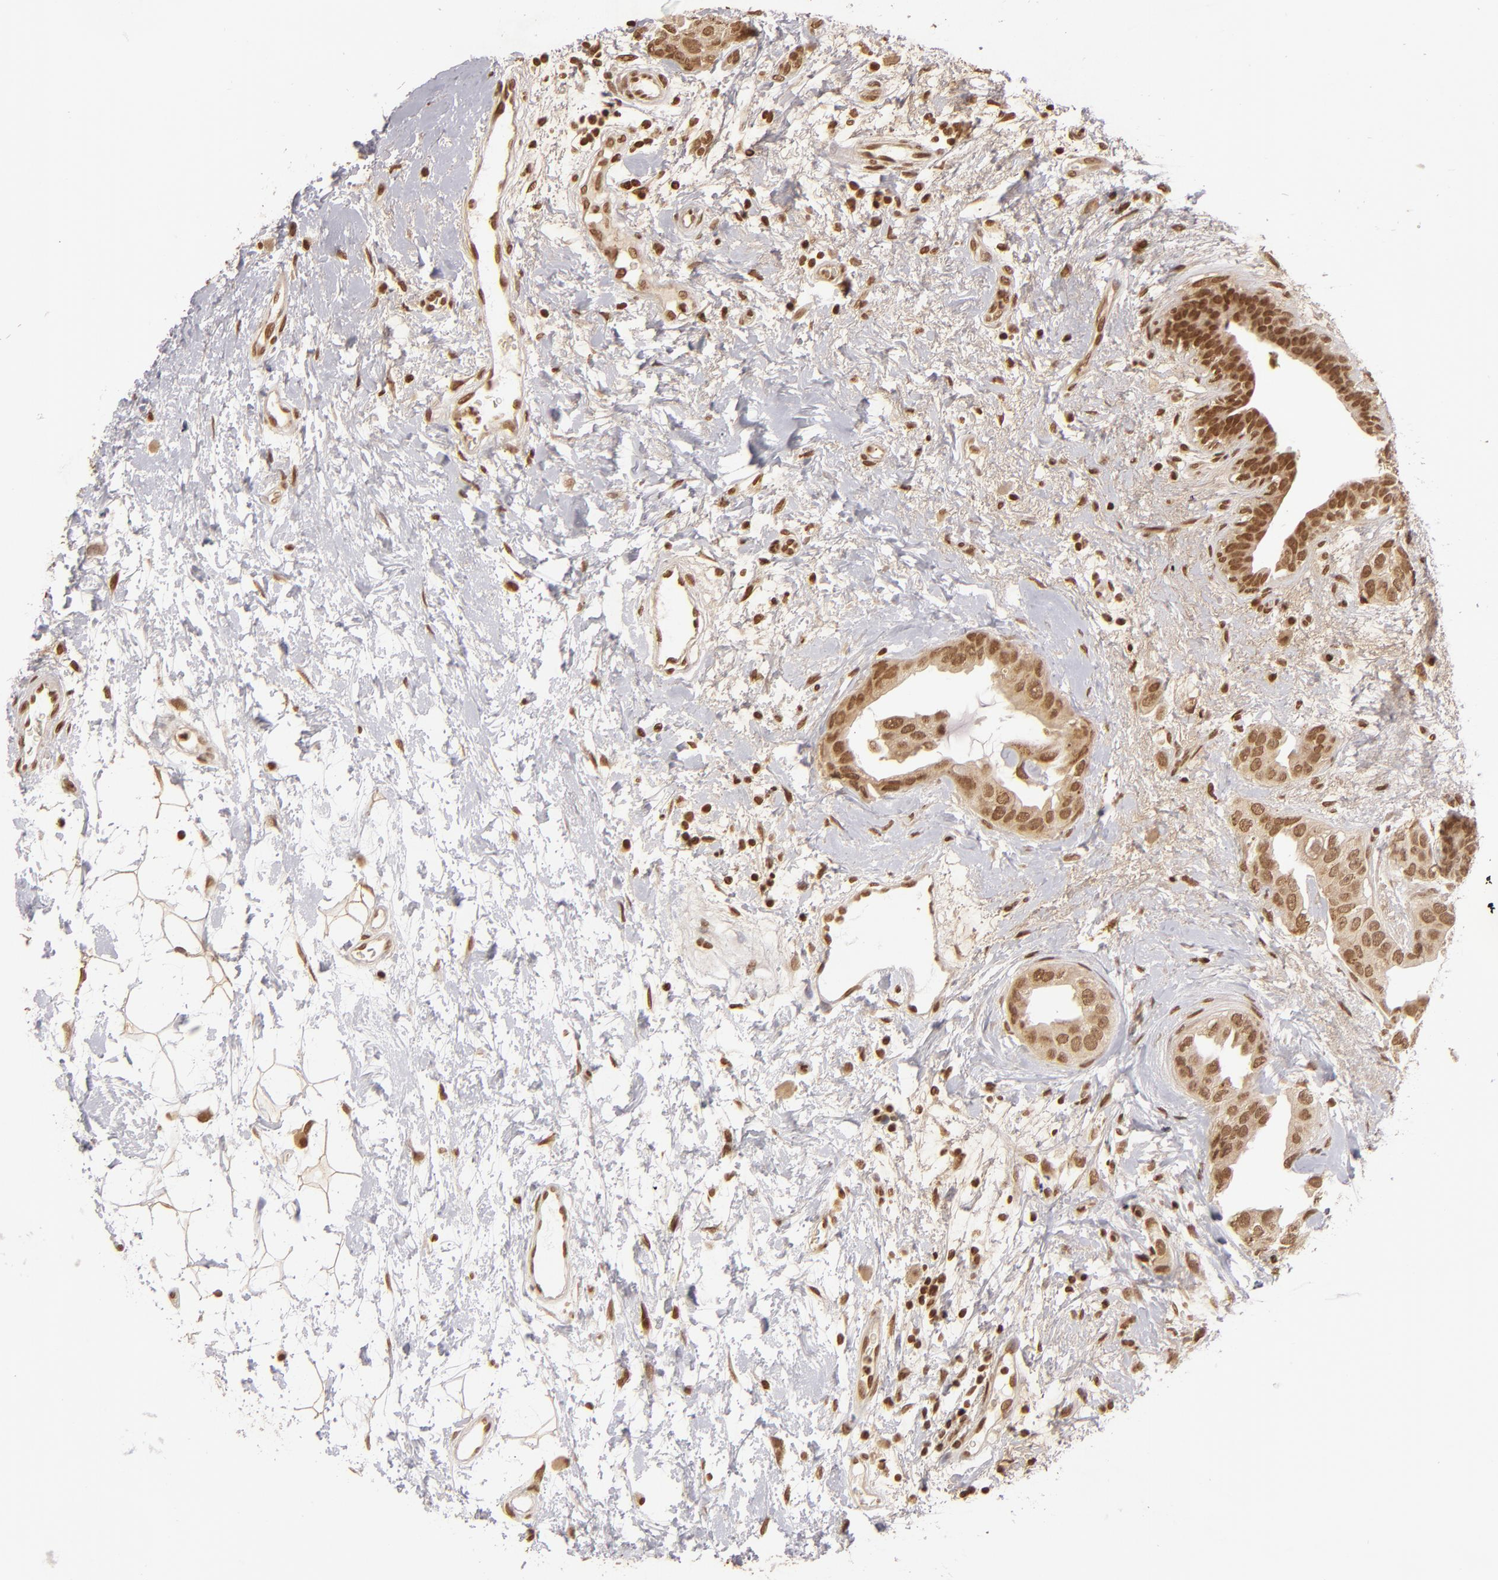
{"staining": {"intensity": "strong", "quantity": ">75%", "location": "cytoplasmic/membranous,nuclear"}, "tissue": "breast cancer", "cell_type": "Tumor cells", "image_type": "cancer", "snomed": [{"axis": "morphology", "description": "Duct carcinoma"}, {"axis": "topography", "description": "Breast"}], "caption": "A histopathology image of breast cancer (intraductal carcinoma) stained for a protein reveals strong cytoplasmic/membranous and nuclear brown staining in tumor cells.", "gene": "CUL3", "patient": {"sex": "female", "age": 40}}